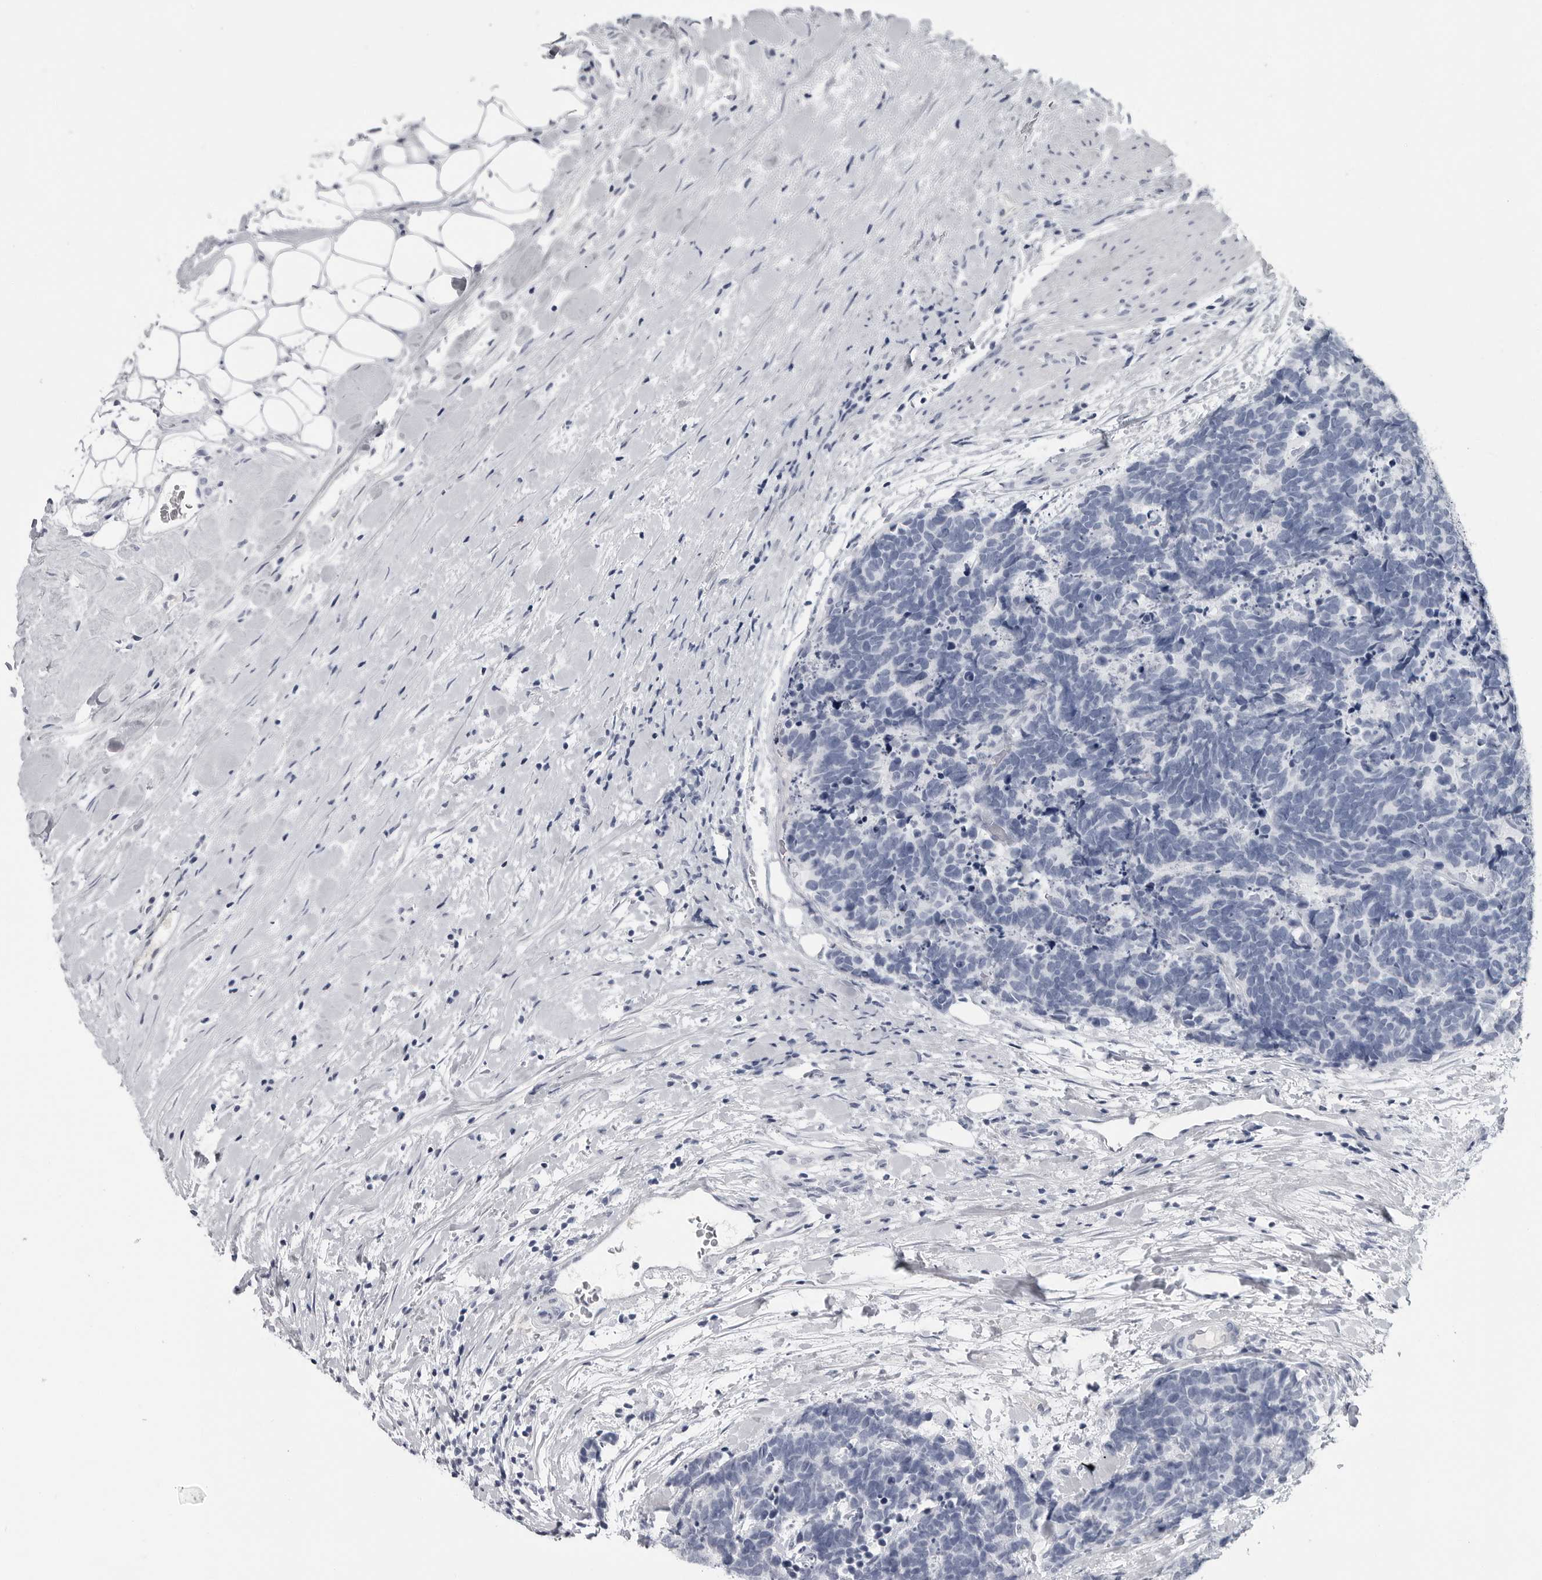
{"staining": {"intensity": "negative", "quantity": "none", "location": "none"}, "tissue": "carcinoid", "cell_type": "Tumor cells", "image_type": "cancer", "snomed": [{"axis": "morphology", "description": "Carcinoma, NOS"}, {"axis": "morphology", "description": "Carcinoid, malignant, NOS"}, {"axis": "topography", "description": "Urinary bladder"}], "caption": "This is an immunohistochemistry micrograph of carcinoma. There is no staining in tumor cells.", "gene": "AMPD1", "patient": {"sex": "male", "age": 57}}